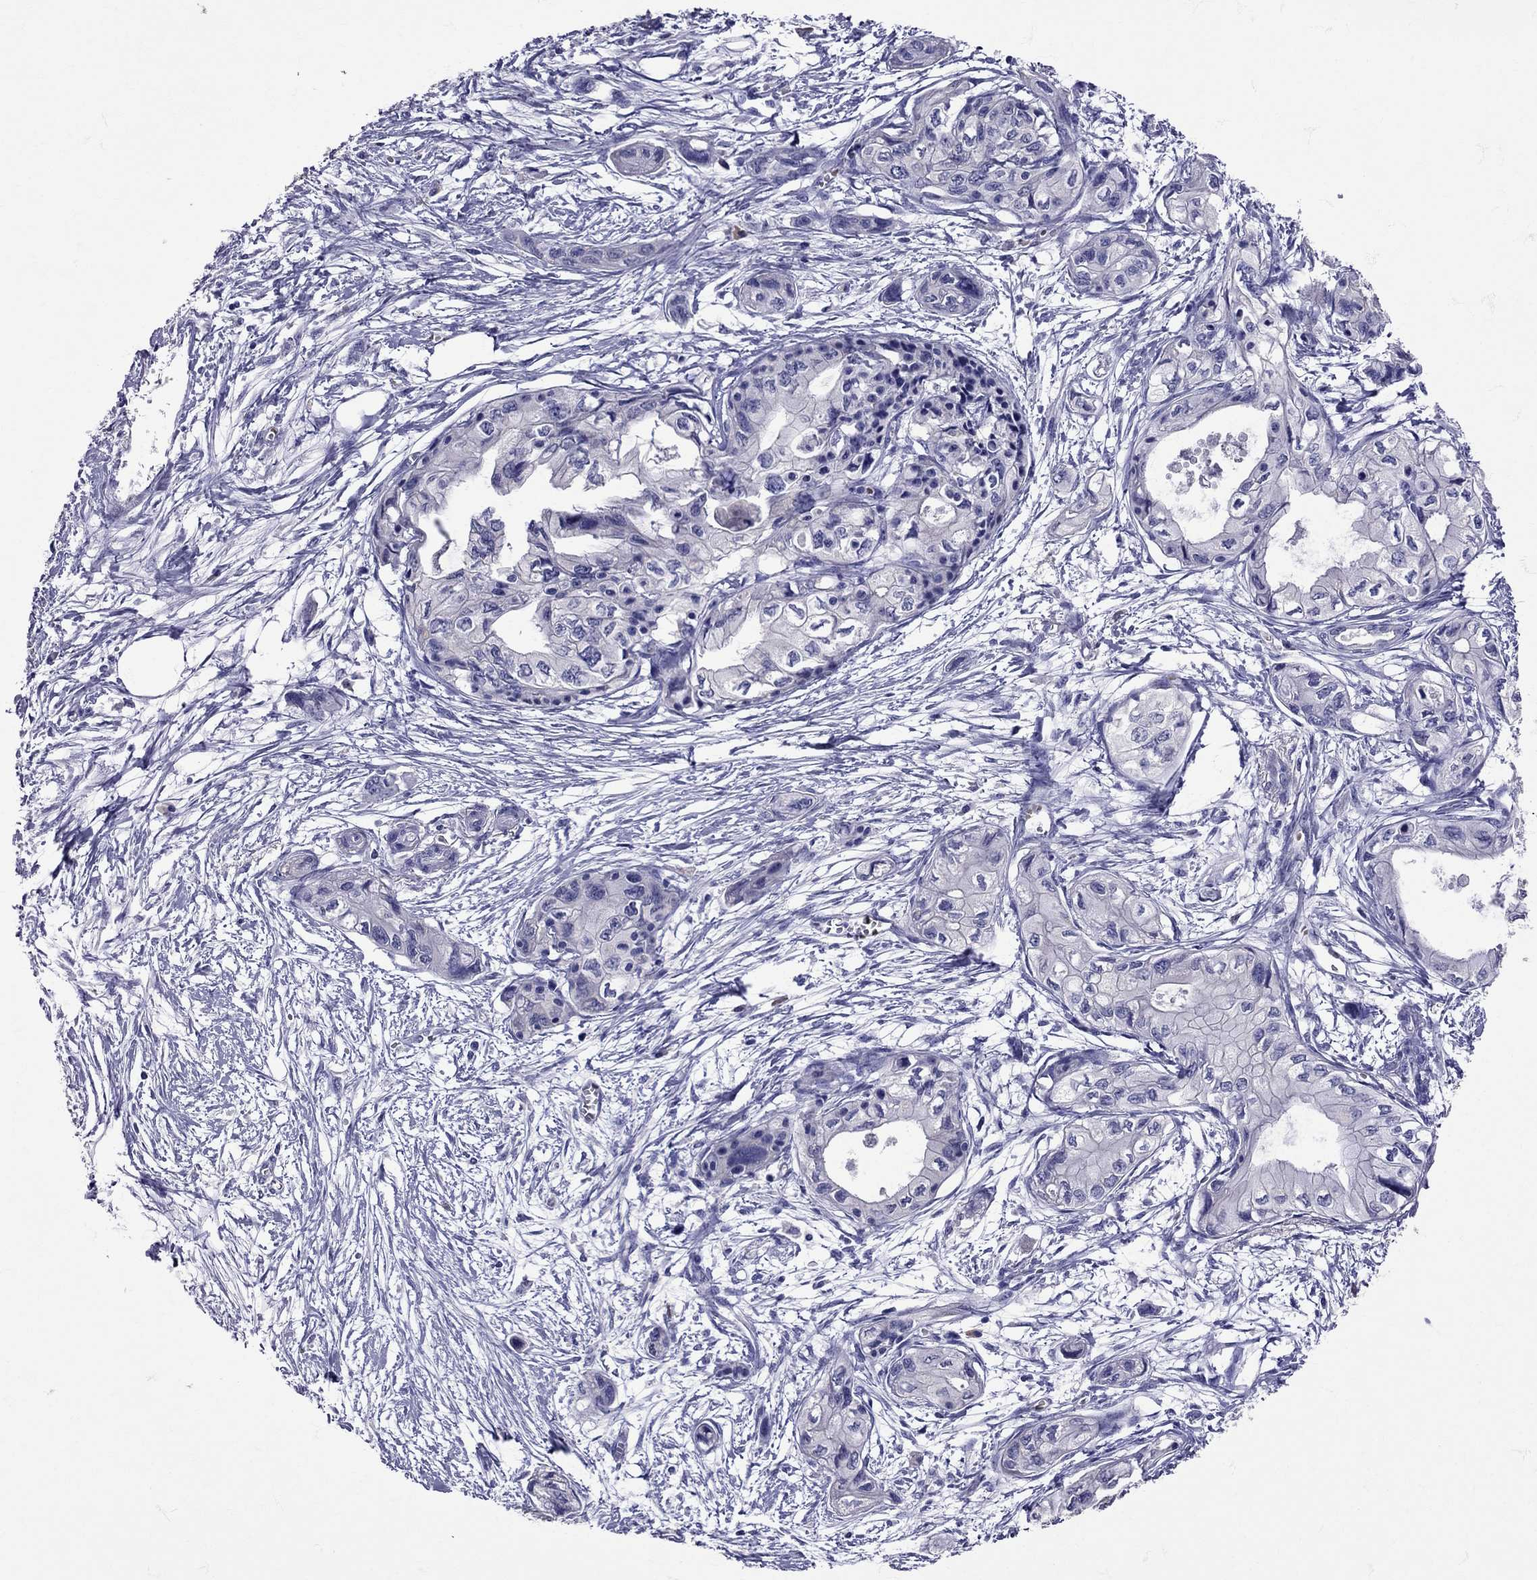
{"staining": {"intensity": "negative", "quantity": "none", "location": "none"}, "tissue": "pancreatic cancer", "cell_type": "Tumor cells", "image_type": "cancer", "snomed": [{"axis": "morphology", "description": "Adenocarcinoma, NOS"}, {"axis": "topography", "description": "Pancreas"}], "caption": "Pancreatic cancer was stained to show a protein in brown. There is no significant positivity in tumor cells.", "gene": "TBR1", "patient": {"sex": "female", "age": 76}}